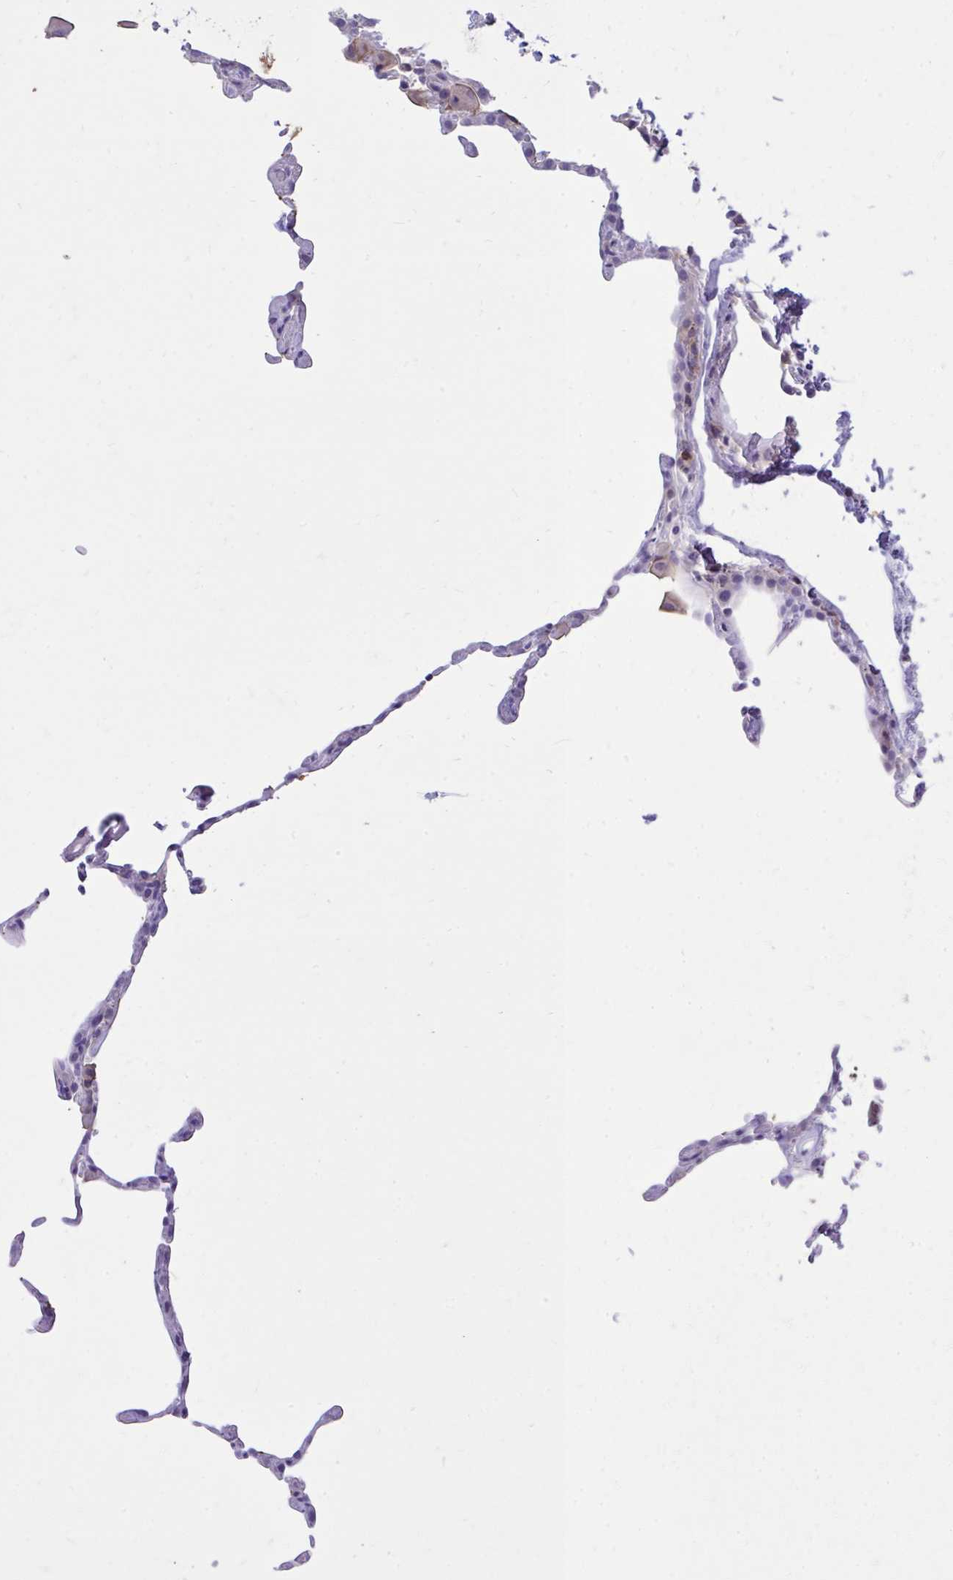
{"staining": {"intensity": "negative", "quantity": "none", "location": "none"}, "tissue": "lung", "cell_type": "Alveolar cells", "image_type": "normal", "snomed": [{"axis": "morphology", "description": "Normal tissue, NOS"}, {"axis": "topography", "description": "Lung"}], "caption": "There is no significant expression in alveolar cells of lung. The staining was performed using DAB to visualize the protein expression in brown, while the nuclei were stained in blue with hematoxylin (Magnification: 20x).", "gene": "GPRIN3", "patient": {"sex": "female", "age": 57}}